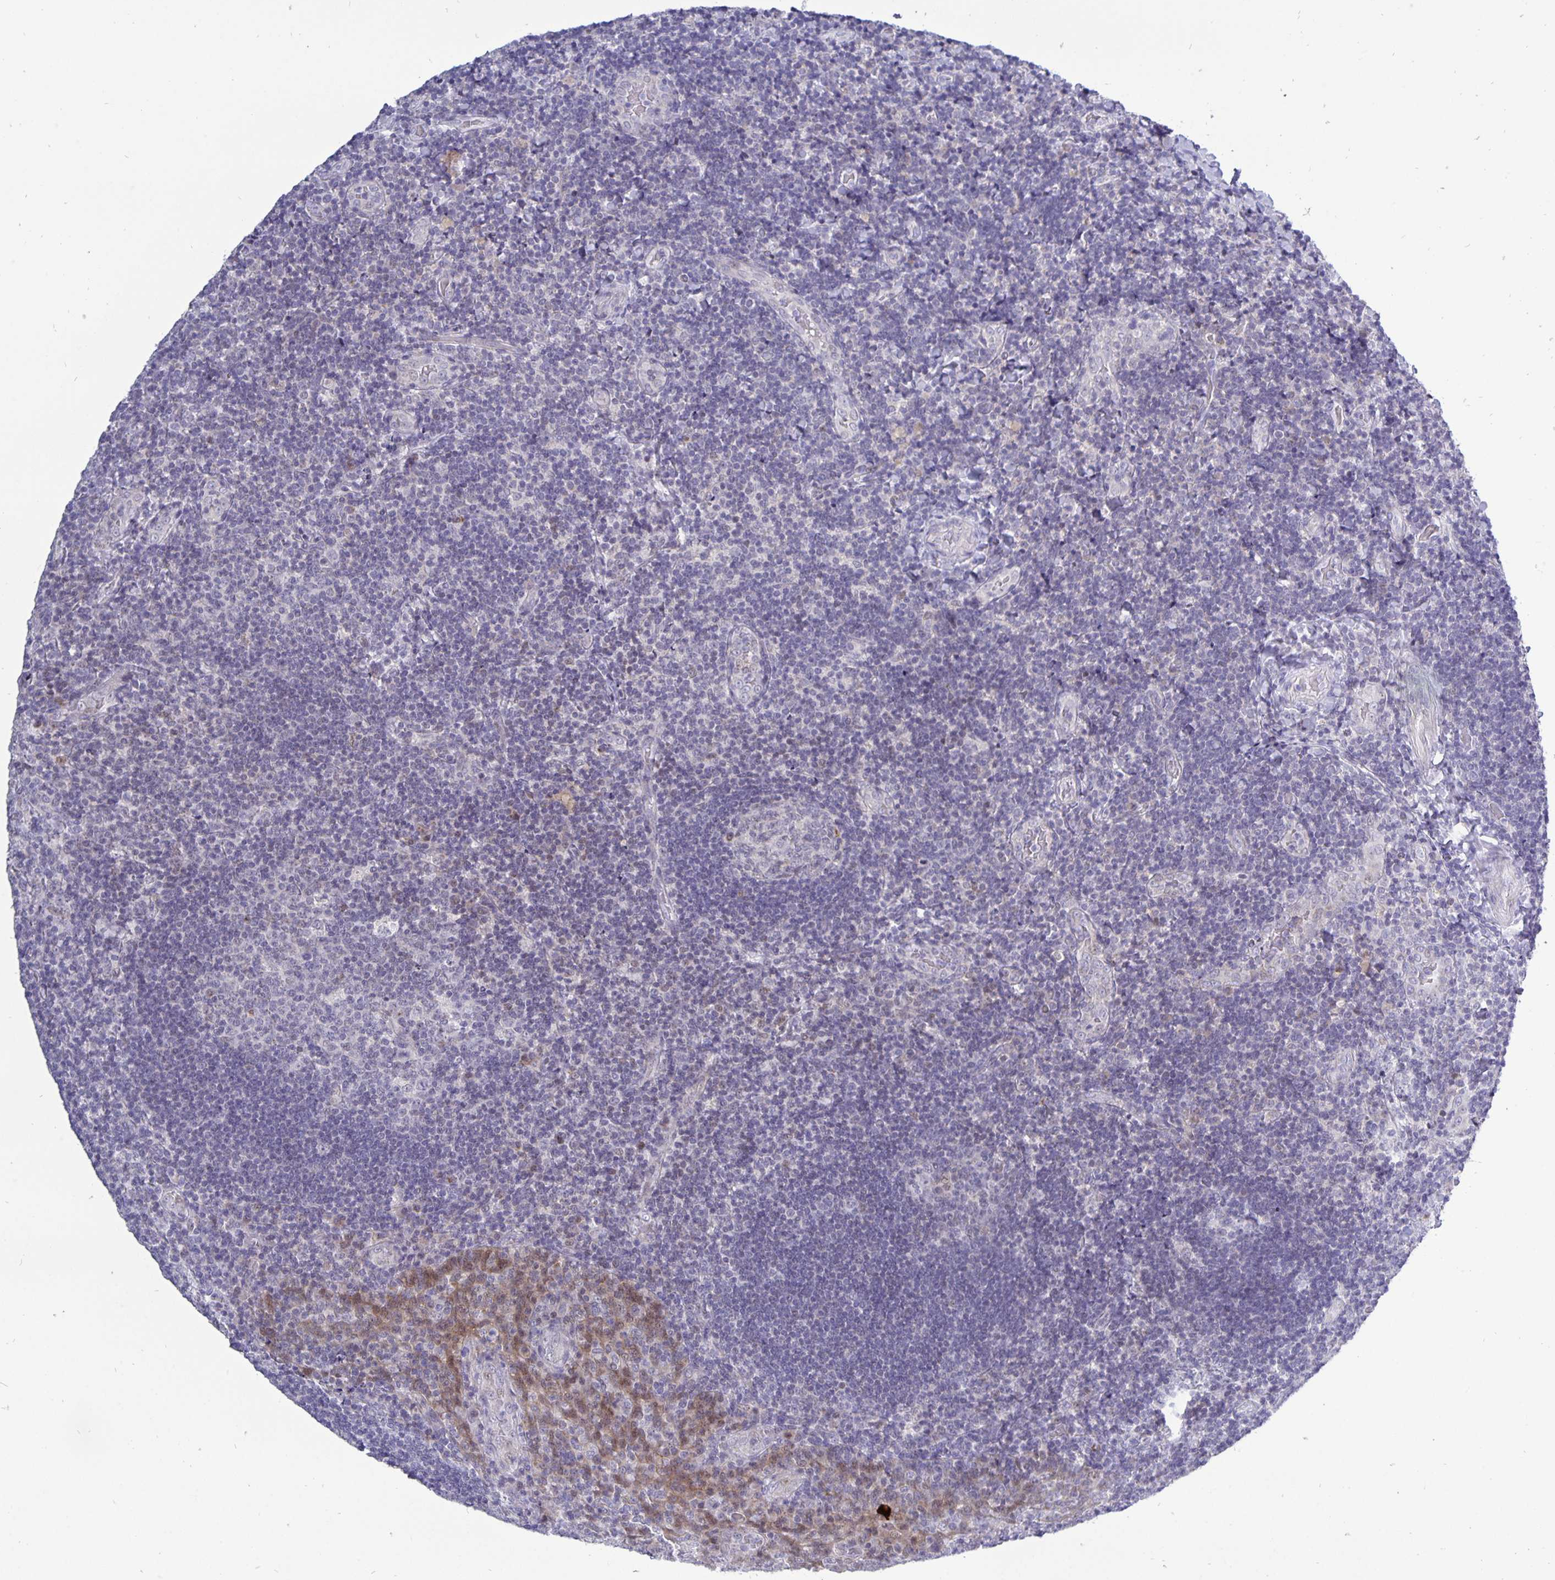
{"staining": {"intensity": "negative", "quantity": "none", "location": "none"}, "tissue": "tonsil", "cell_type": "Germinal center cells", "image_type": "normal", "snomed": [{"axis": "morphology", "description": "Normal tissue, NOS"}, {"axis": "topography", "description": "Tonsil"}], "caption": "Immunohistochemical staining of benign human tonsil exhibits no significant expression in germinal center cells. (DAB IHC with hematoxylin counter stain).", "gene": "ERBB2", "patient": {"sex": "male", "age": 17}}